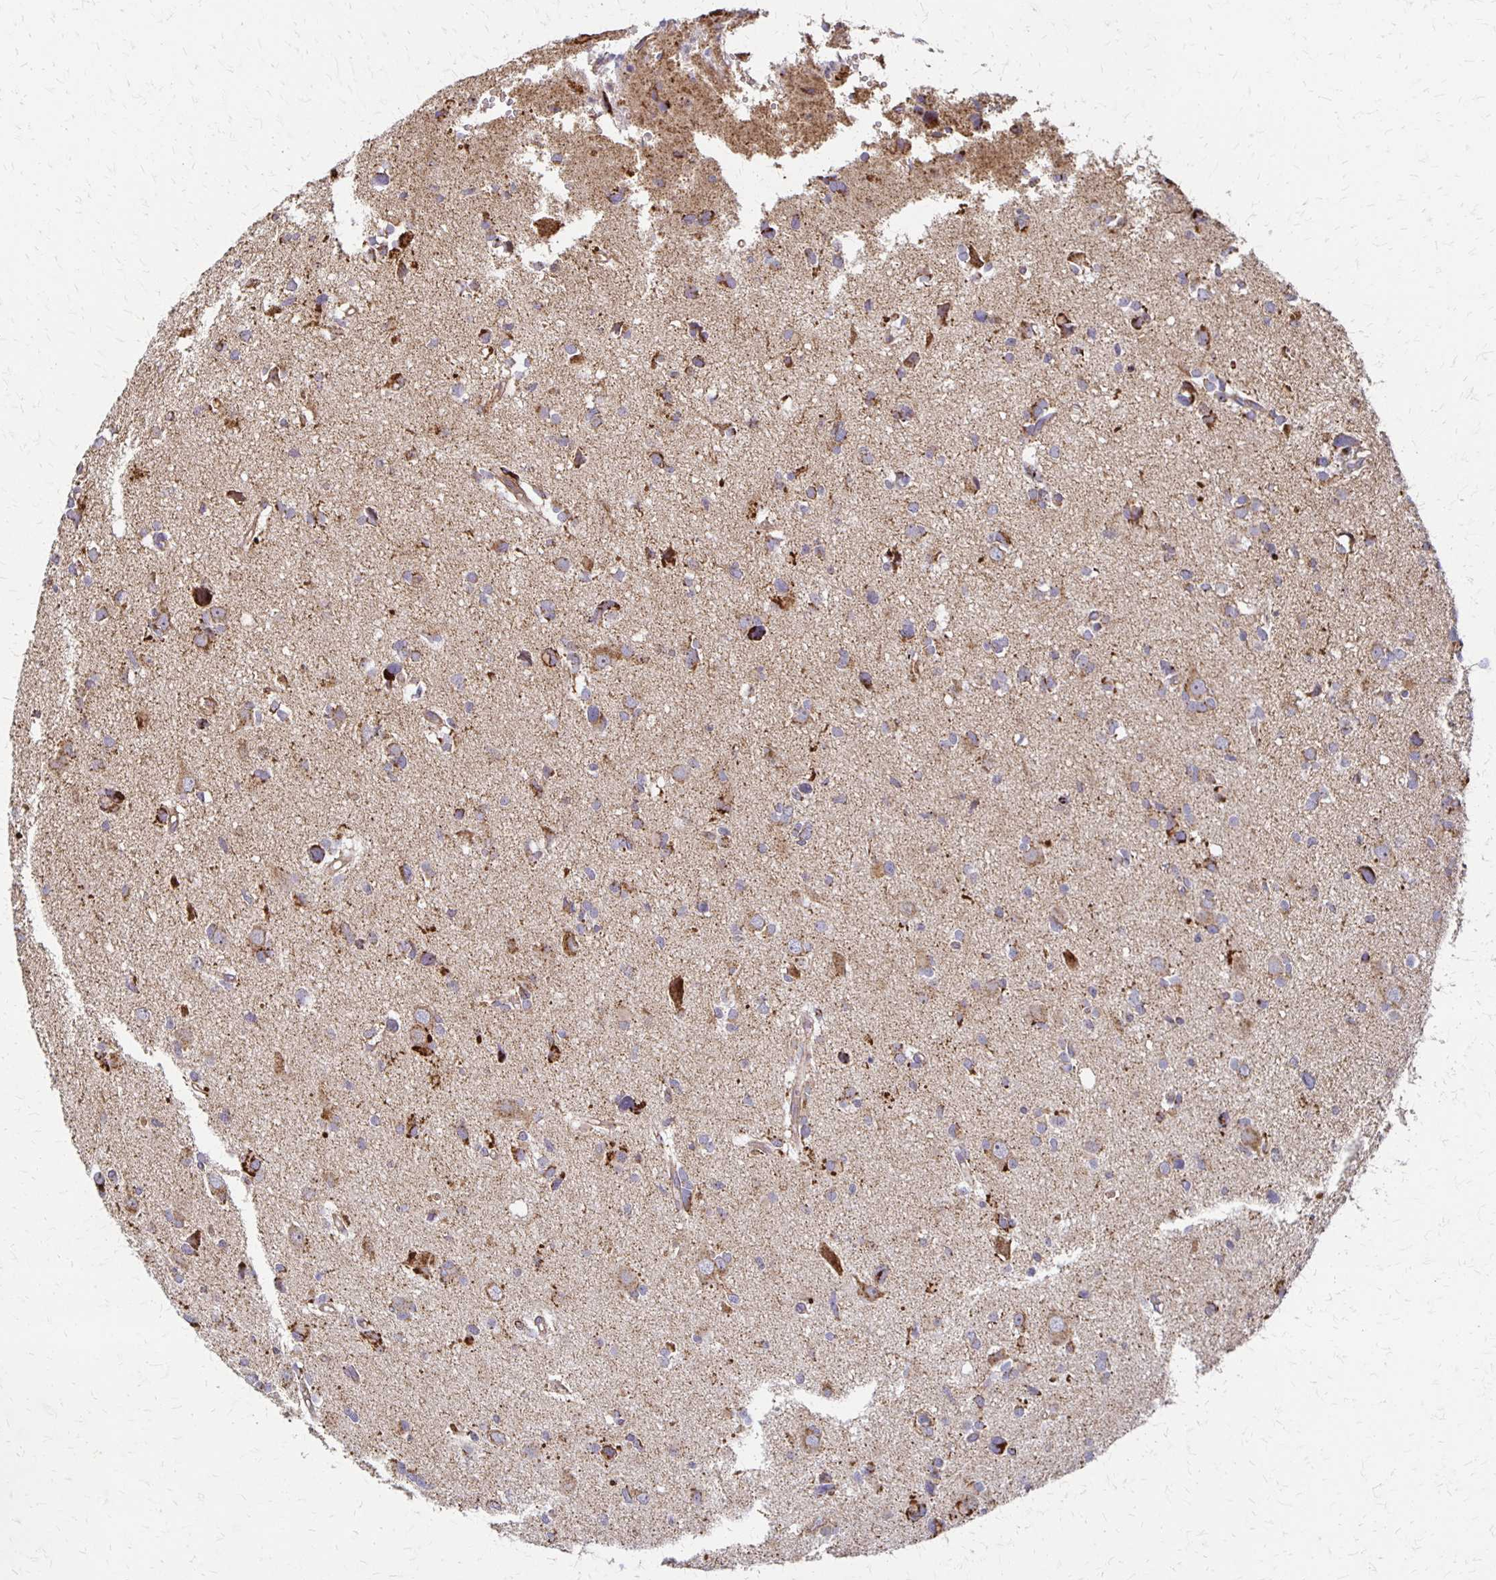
{"staining": {"intensity": "strong", "quantity": "<25%", "location": "cytoplasmic/membranous"}, "tissue": "glioma", "cell_type": "Tumor cells", "image_type": "cancer", "snomed": [{"axis": "morphology", "description": "Glioma, malignant, High grade"}, {"axis": "topography", "description": "Brain"}], "caption": "Protein staining of glioma tissue exhibits strong cytoplasmic/membranous positivity in about <25% of tumor cells.", "gene": "EIF4EBP2", "patient": {"sex": "male", "age": 23}}